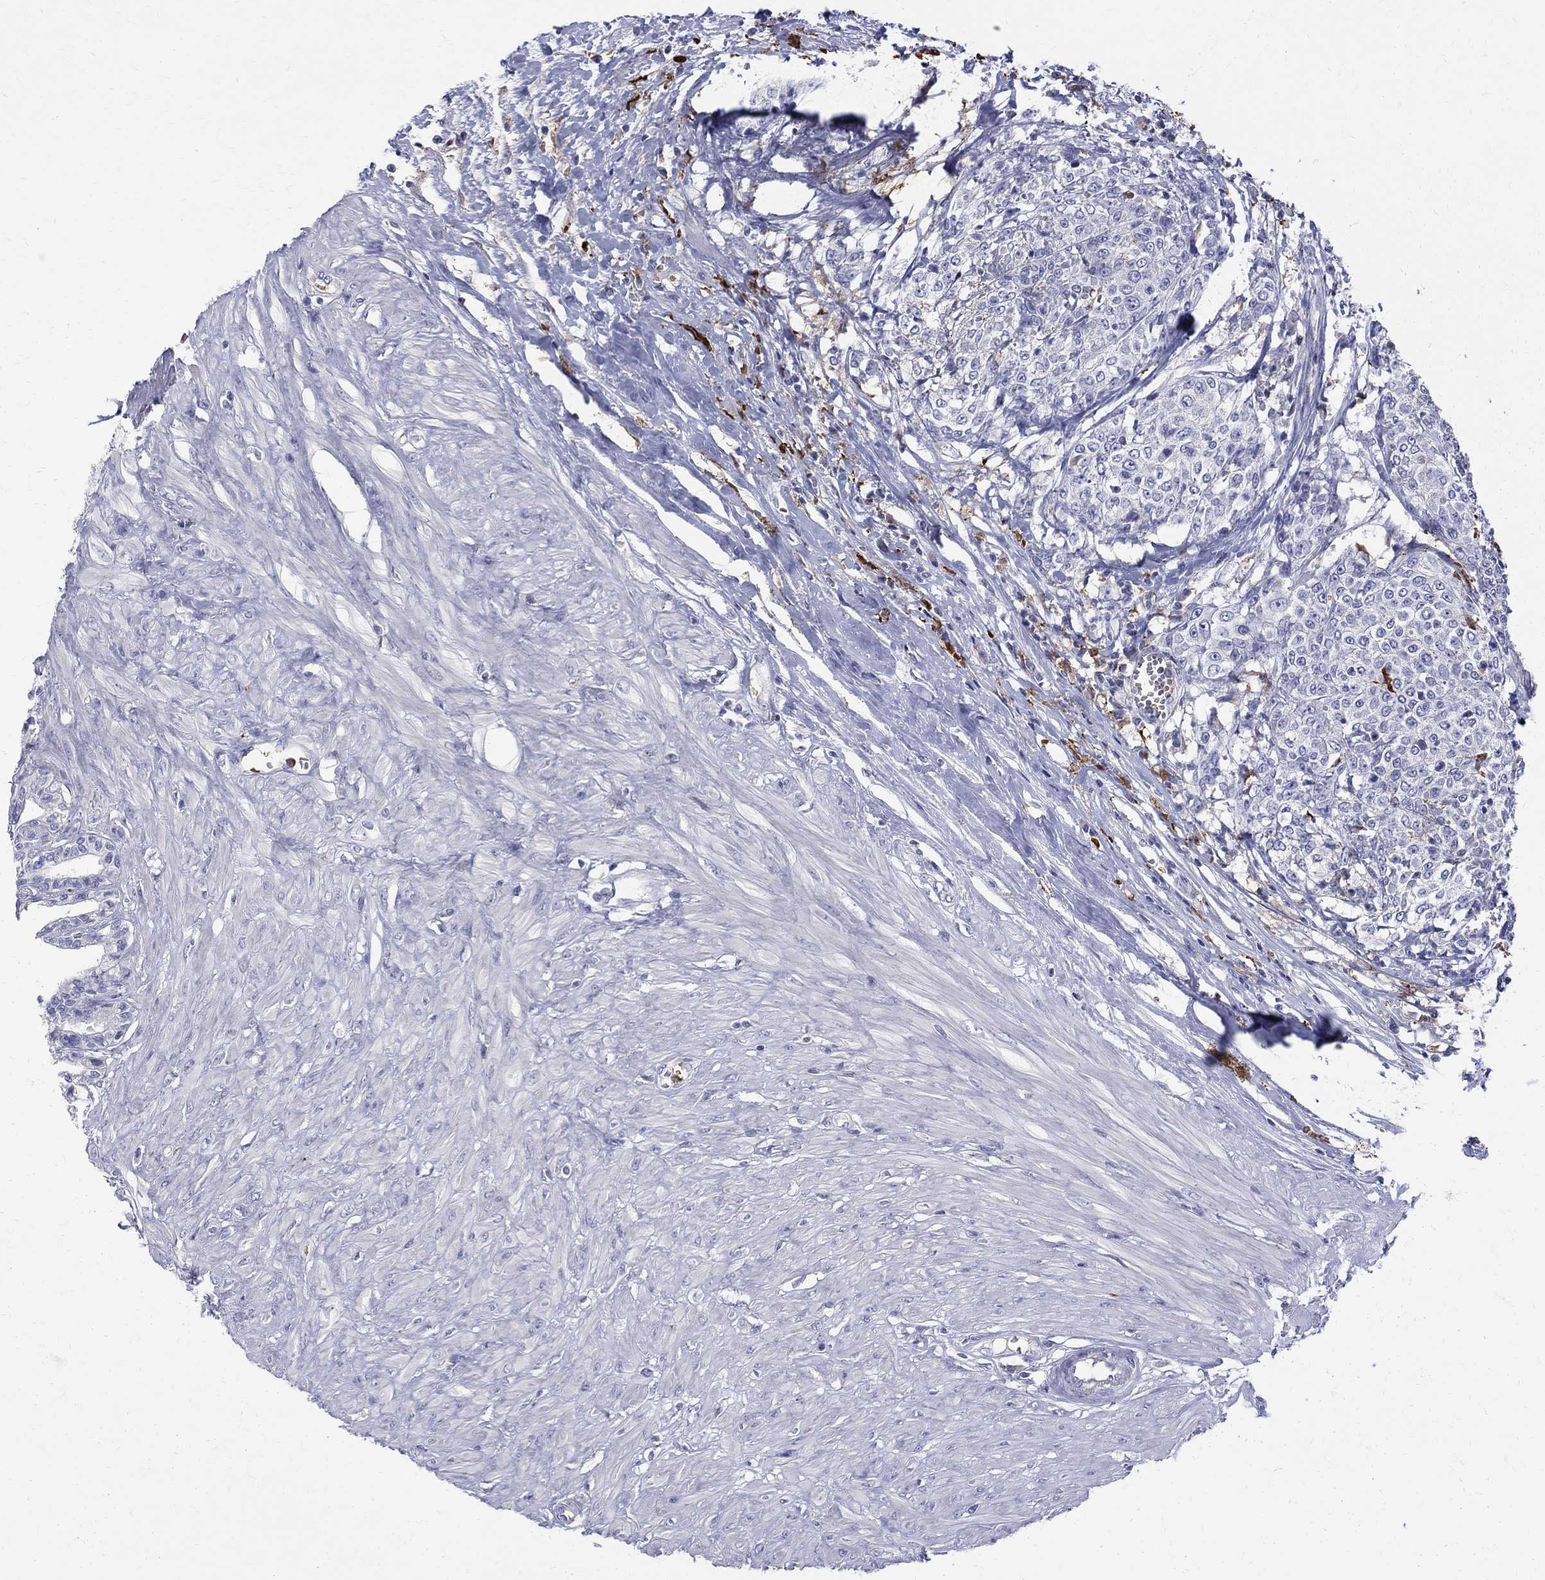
{"staining": {"intensity": "negative", "quantity": "none", "location": "none"}, "tissue": "seminal vesicle", "cell_type": "Glandular cells", "image_type": "normal", "snomed": [{"axis": "morphology", "description": "Normal tissue, NOS"}, {"axis": "morphology", "description": "Urothelial carcinoma, NOS"}, {"axis": "topography", "description": "Urinary bladder"}, {"axis": "topography", "description": "Seminal veicle"}], "caption": "DAB immunohistochemical staining of unremarkable human seminal vesicle demonstrates no significant staining in glandular cells. (Immunohistochemistry (ihc), brightfield microscopy, high magnification).", "gene": "AGER", "patient": {"sex": "male", "age": 76}}